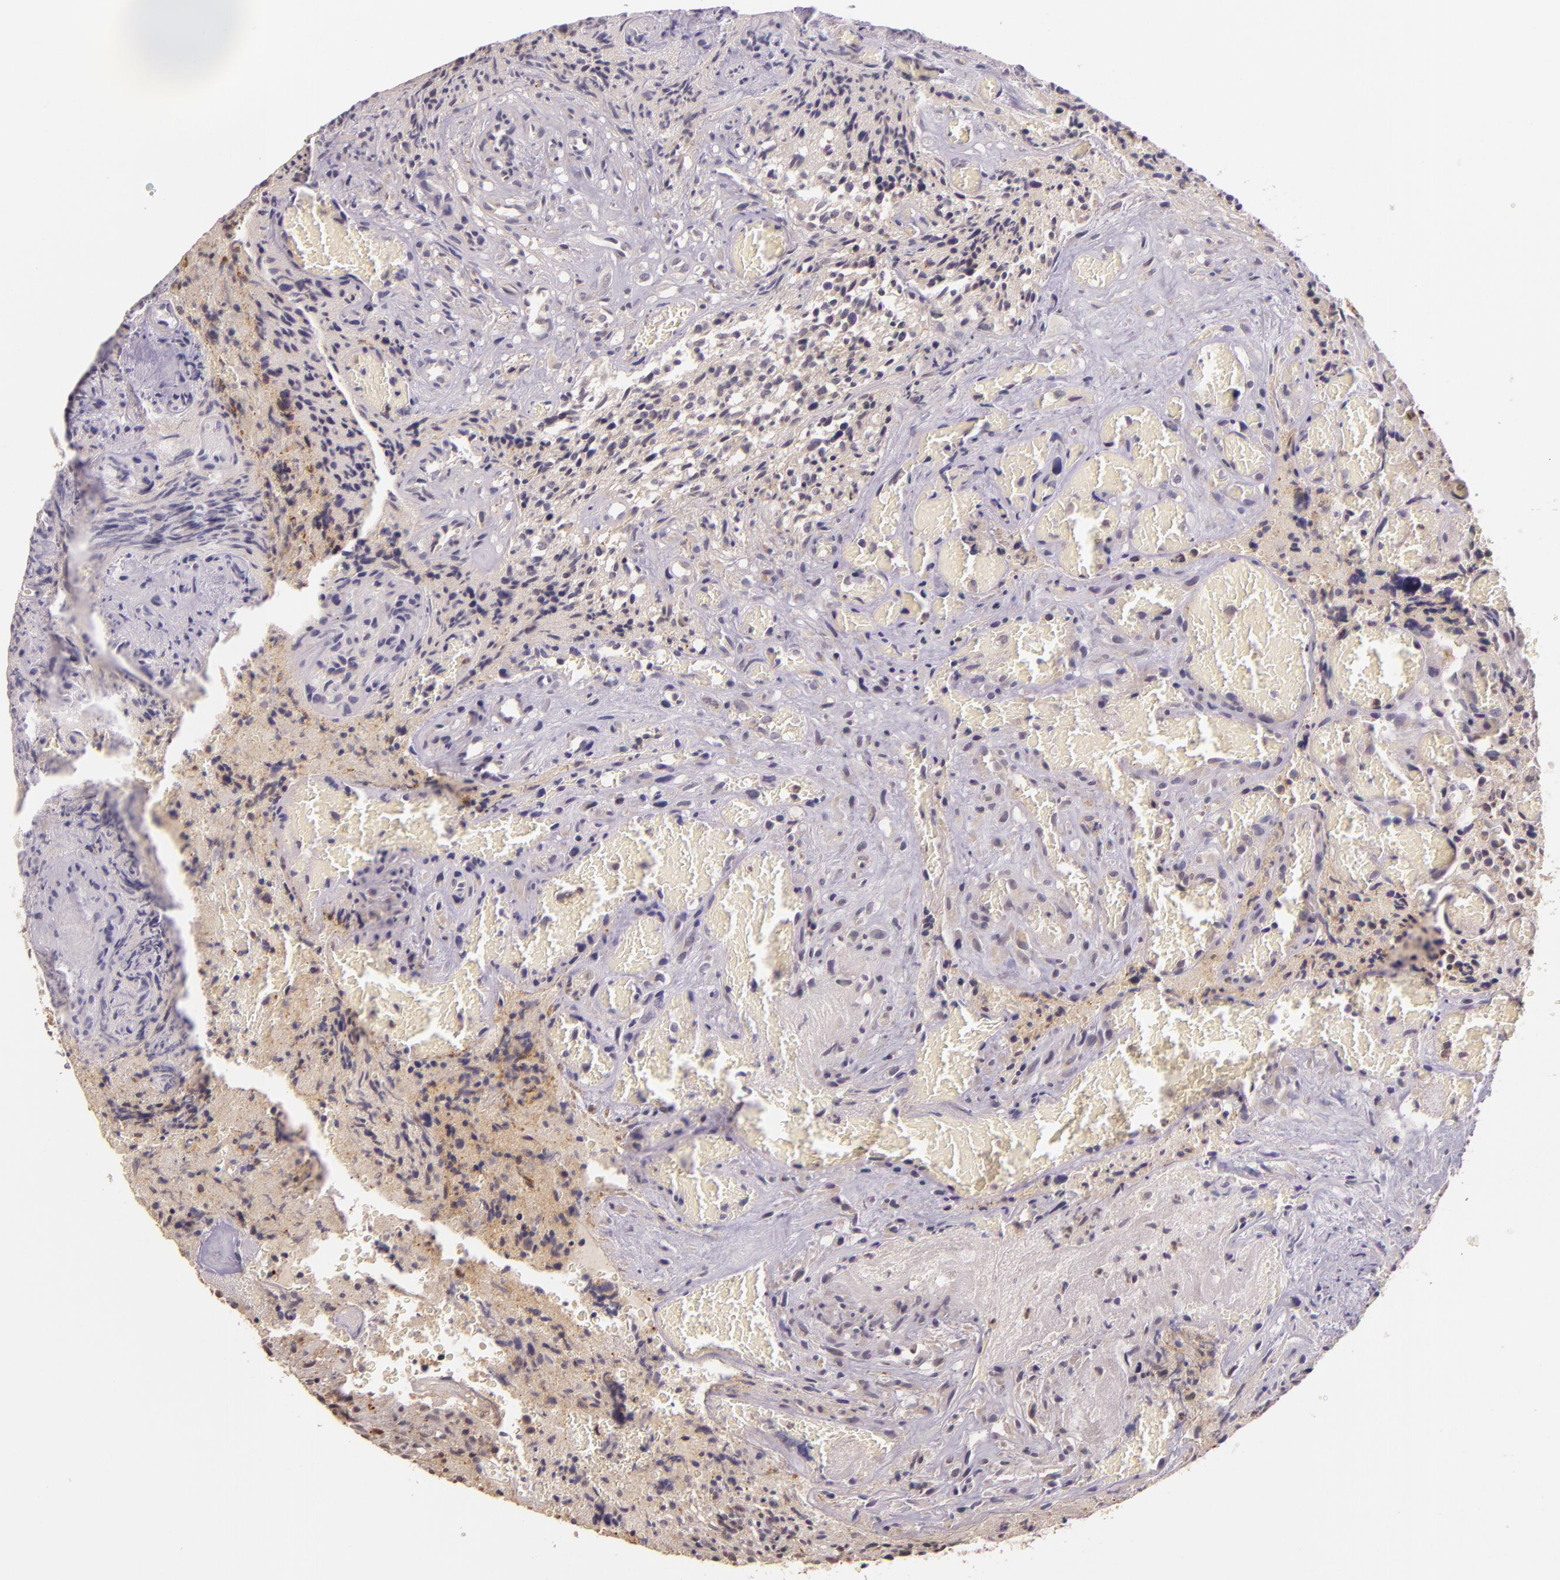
{"staining": {"intensity": "weak", "quantity": "<25%", "location": "cytoplasmic/membranous"}, "tissue": "glioma", "cell_type": "Tumor cells", "image_type": "cancer", "snomed": [{"axis": "morphology", "description": "Glioma, malignant, High grade"}, {"axis": "topography", "description": "Brain"}], "caption": "Tumor cells are negative for protein expression in human glioma. (Immunohistochemistry (ihc), brightfield microscopy, high magnification).", "gene": "ARMH4", "patient": {"sex": "male", "age": 36}}